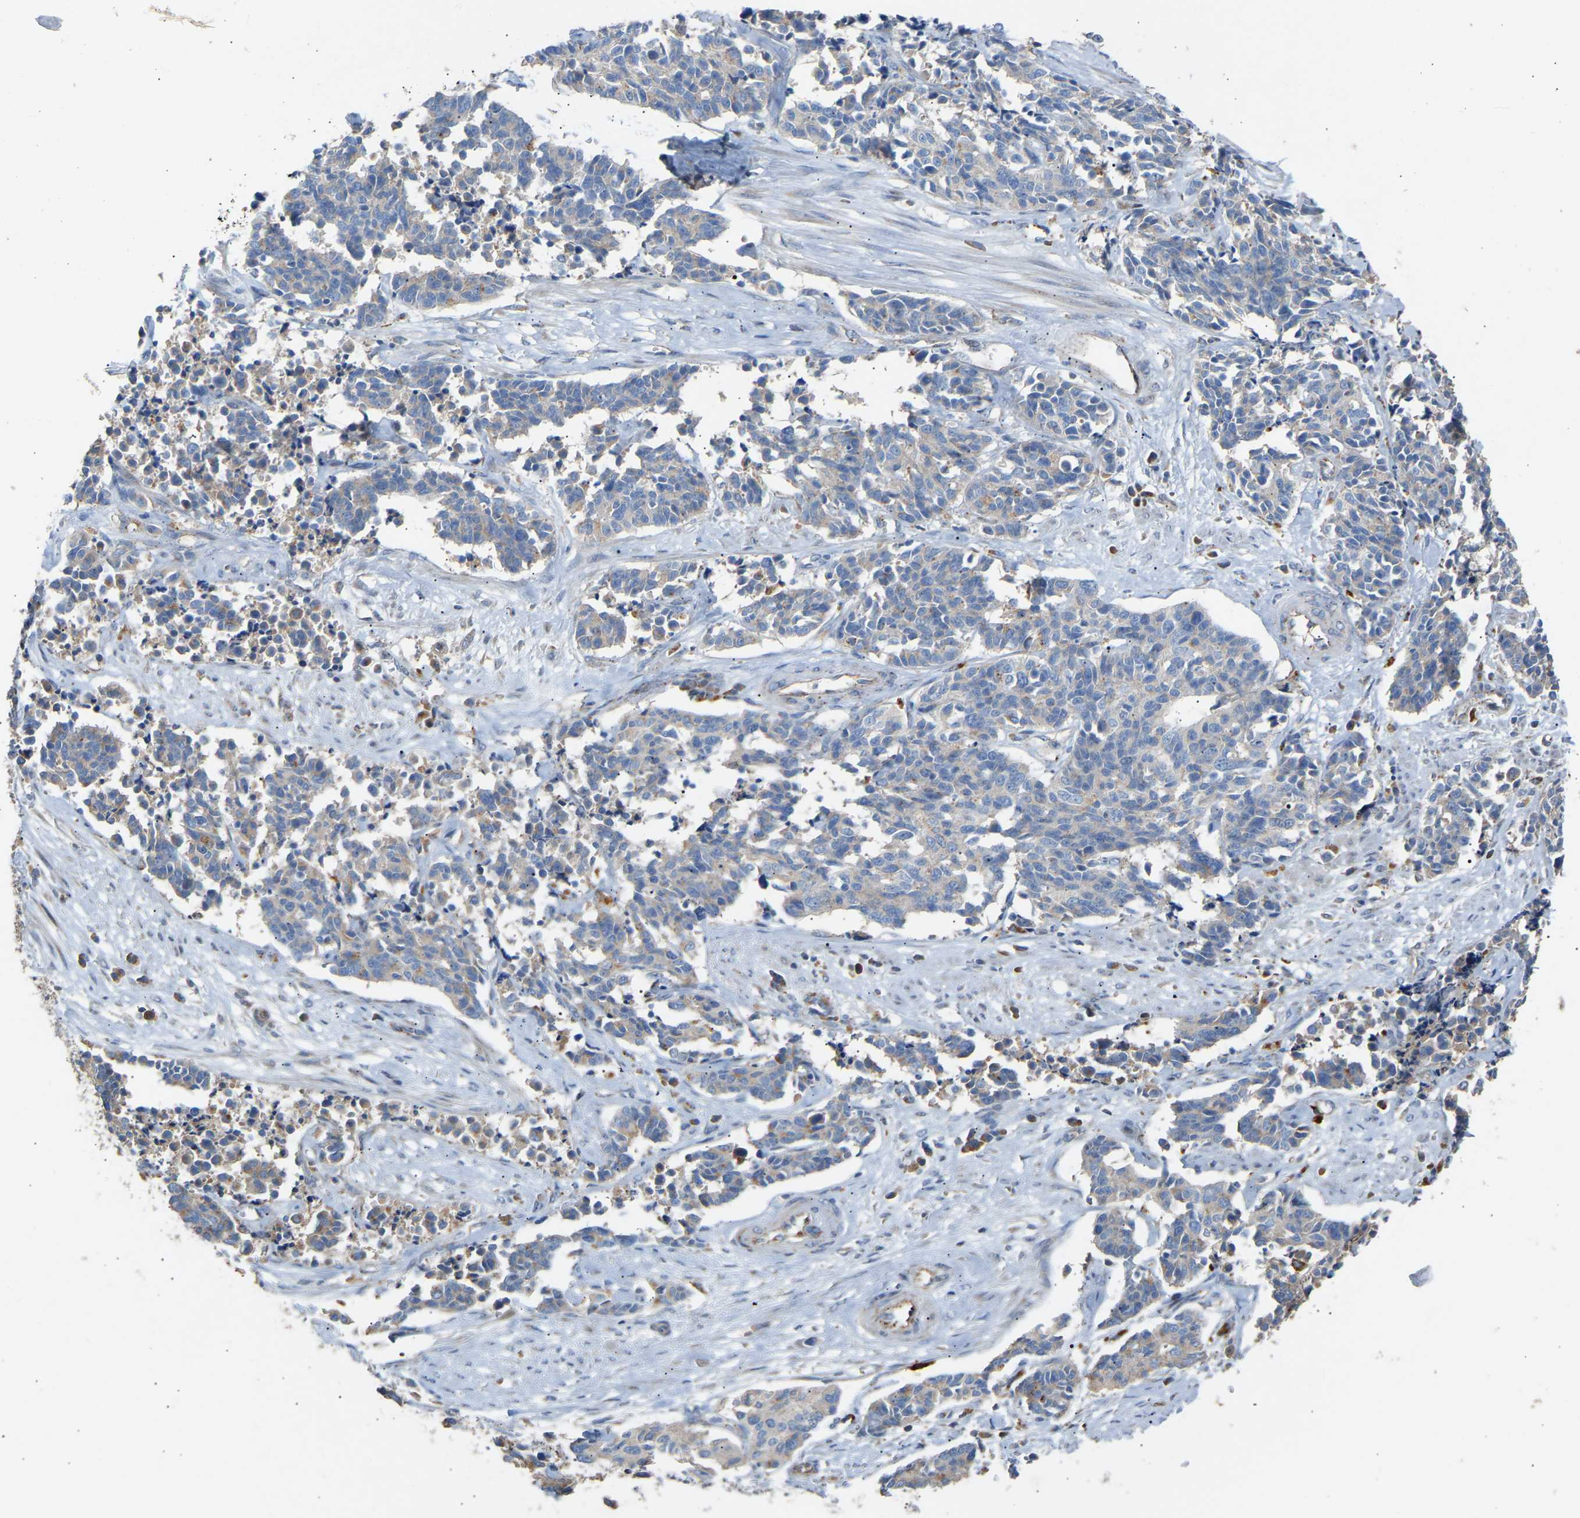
{"staining": {"intensity": "weak", "quantity": "<25%", "location": "cytoplasmic/membranous"}, "tissue": "cervical cancer", "cell_type": "Tumor cells", "image_type": "cancer", "snomed": [{"axis": "morphology", "description": "Squamous cell carcinoma, NOS"}, {"axis": "topography", "description": "Cervix"}], "caption": "The immunohistochemistry (IHC) histopathology image has no significant positivity in tumor cells of cervical cancer tissue.", "gene": "RGP1", "patient": {"sex": "female", "age": 35}}